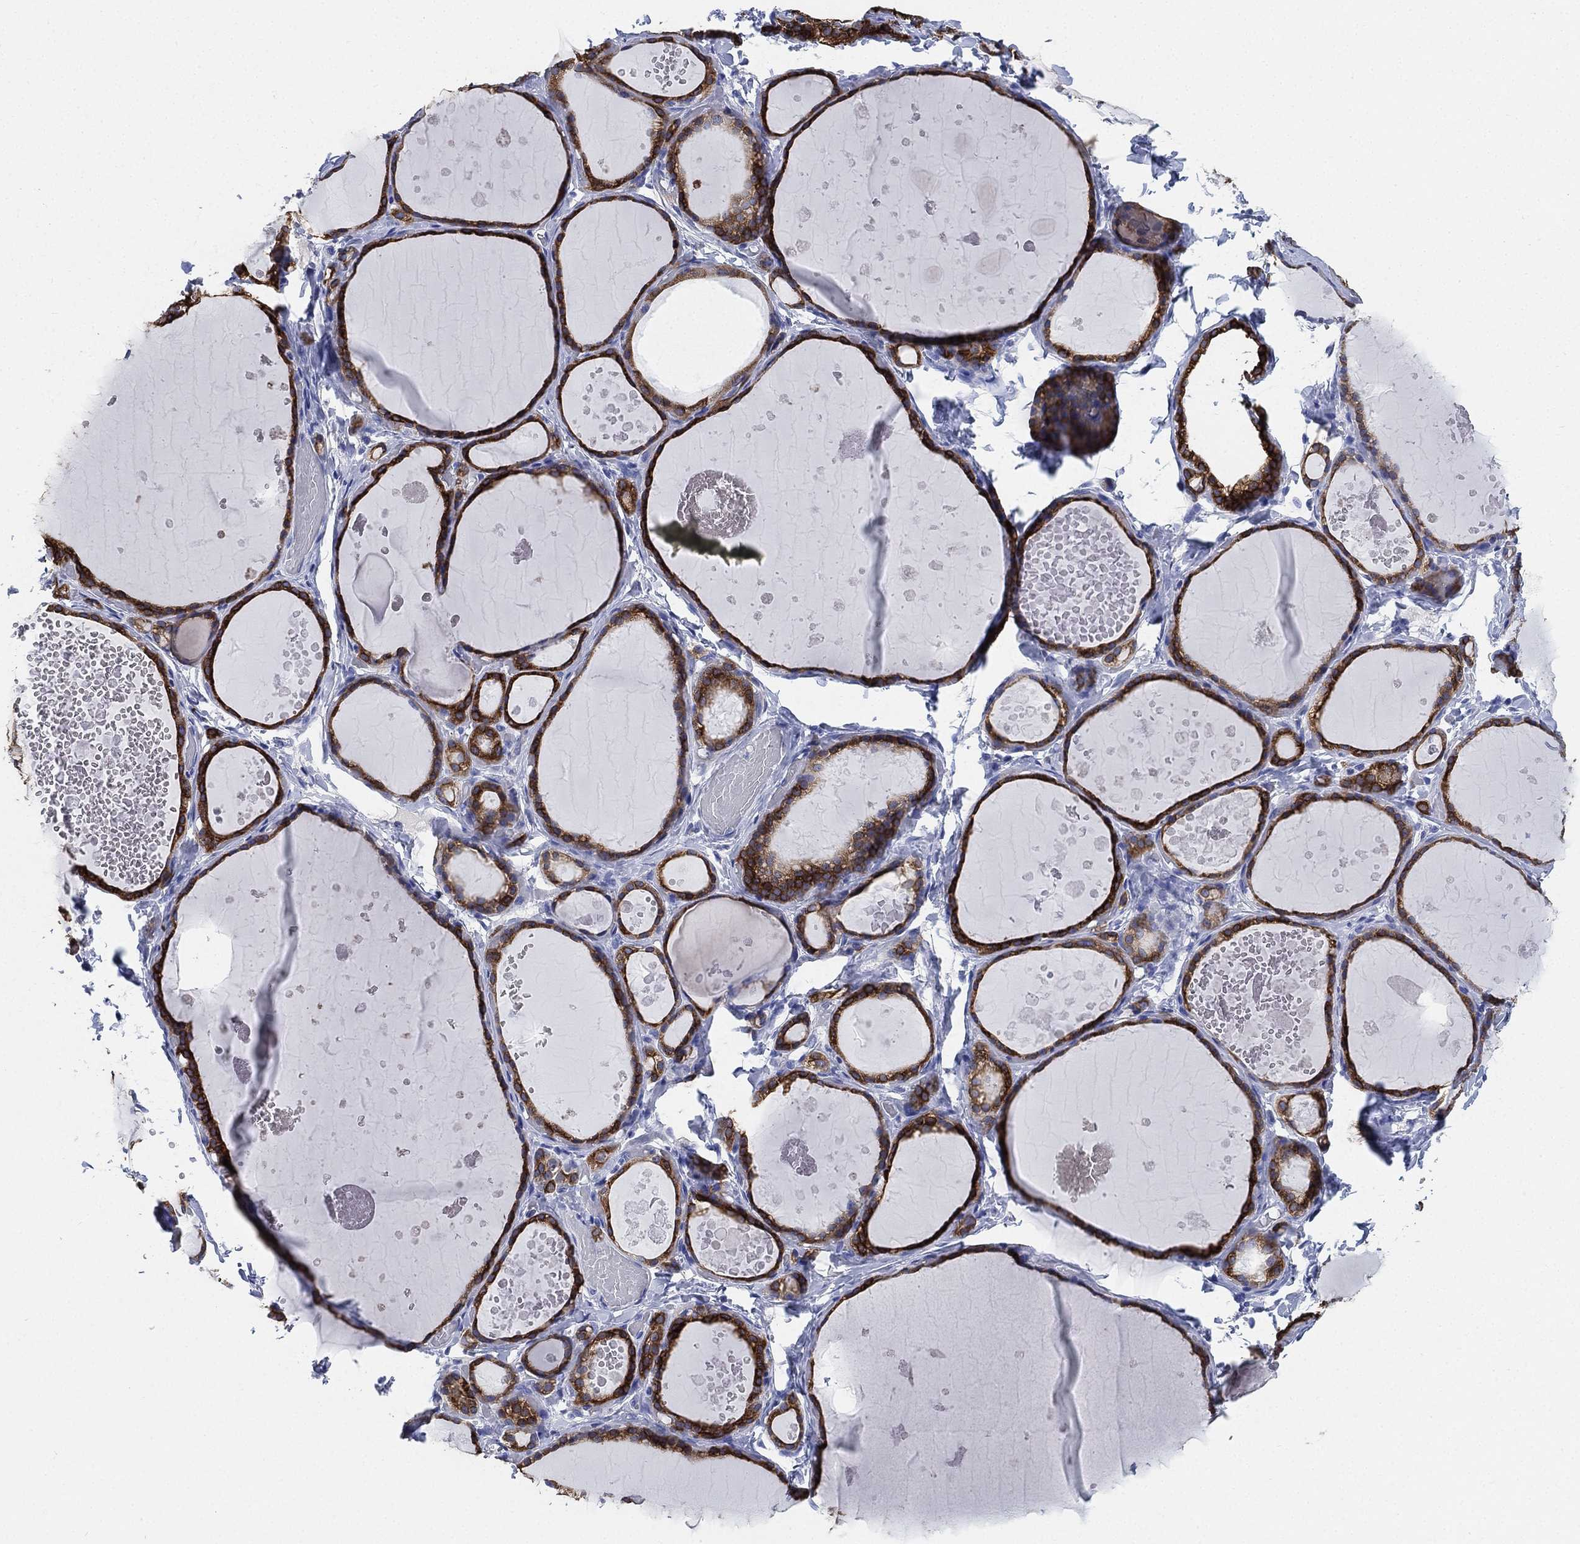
{"staining": {"intensity": "strong", "quantity": ">75%", "location": "cytoplasmic/membranous"}, "tissue": "thyroid gland", "cell_type": "Glandular cells", "image_type": "normal", "snomed": [{"axis": "morphology", "description": "Normal tissue, NOS"}, {"axis": "topography", "description": "Thyroid gland"}], "caption": "Glandular cells reveal strong cytoplasmic/membranous staining in approximately >75% of cells in normal thyroid gland.", "gene": "IYD", "patient": {"sex": "female", "age": 56}}